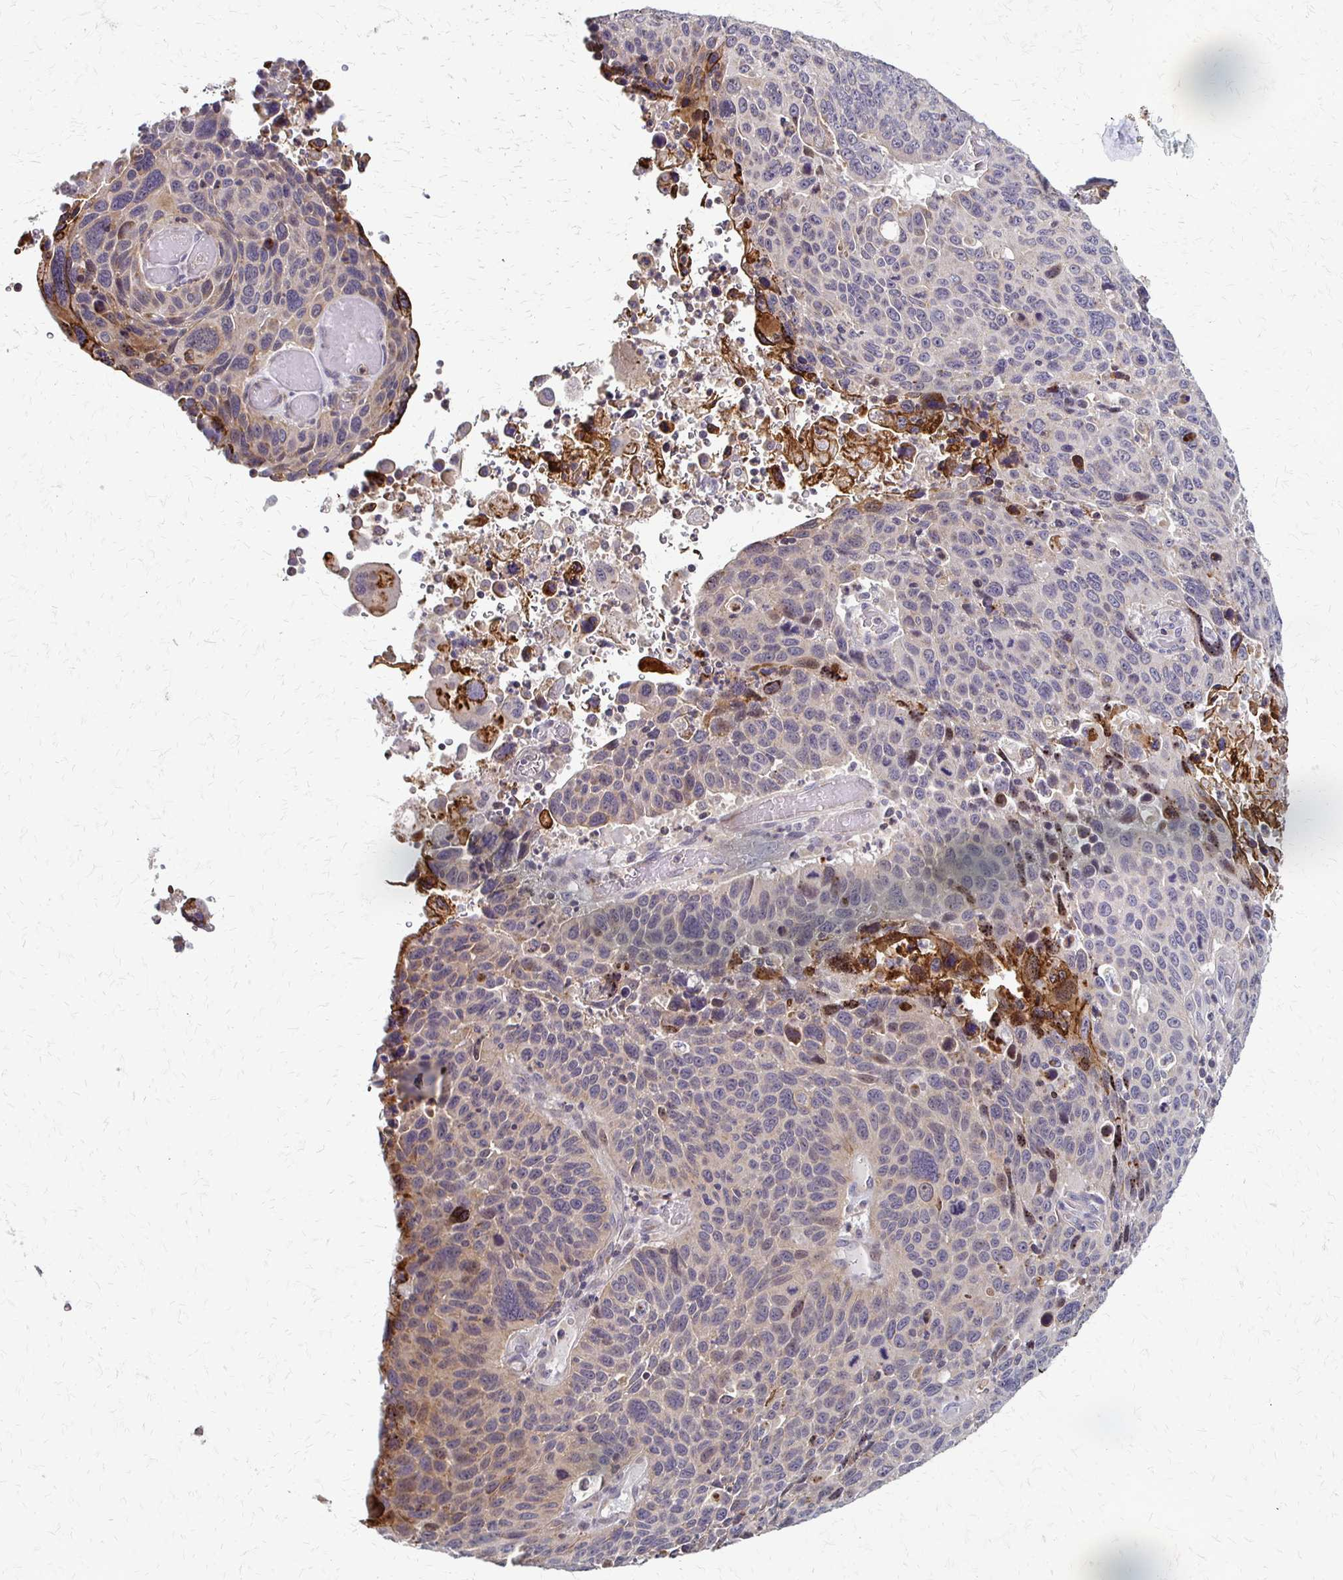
{"staining": {"intensity": "moderate", "quantity": "<25%", "location": "cytoplasmic/membranous"}, "tissue": "lung cancer", "cell_type": "Tumor cells", "image_type": "cancer", "snomed": [{"axis": "morphology", "description": "Squamous cell carcinoma, NOS"}, {"axis": "topography", "description": "Lung"}], "caption": "IHC staining of lung squamous cell carcinoma, which displays low levels of moderate cytoplasmic/membranous staining in about <25% of tumor cells indicating moderate cytoplasmic/membranous protein positivity. The staining was performed using DAB (brown) for protein detection and nuclei were counterstained in hematoxylin (blue).", "gene": "SLC9A9", "patient": {"sex": "male", "age": 68}}